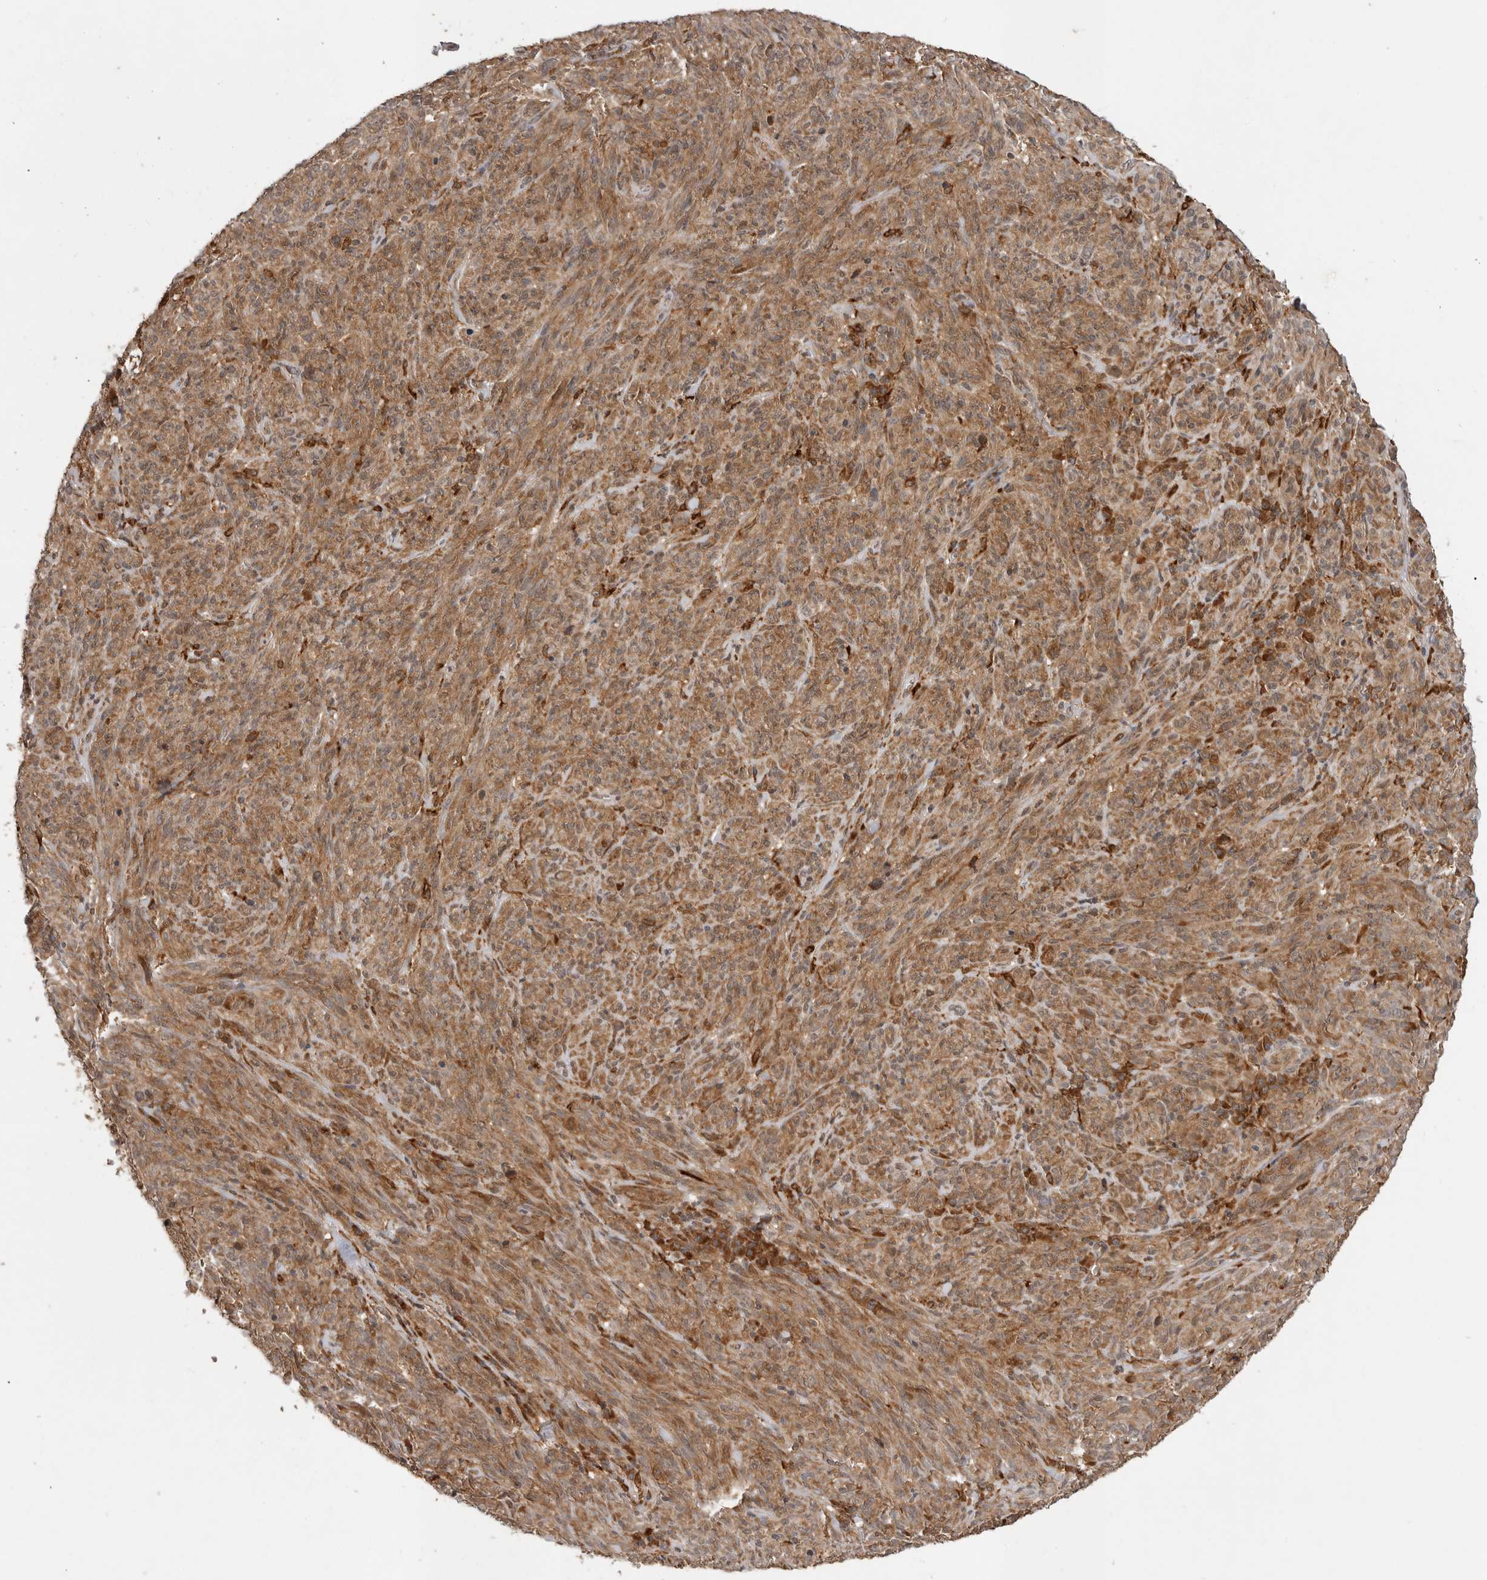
{"staining": {"intensity": "moderate", "quantity": ">75%", "location": "cytoplasmic/membranous"}, "tissue": "melanoma", "cell_type": "Tumor cells", "image_type": "cancer", "snomed": [{"axis": "morphology", "description": "Malignant melanoma, NOS"}, {"axis": "topography", "description": "Skin of head"}], "caption": "Brown immunohistochemical staining in melanoma displays moderate cytoplasmic/membranous expression in about >75% of tumor cells.", "gene": "OSBPL9", "patient": {"sex": "male", "age": 96}}